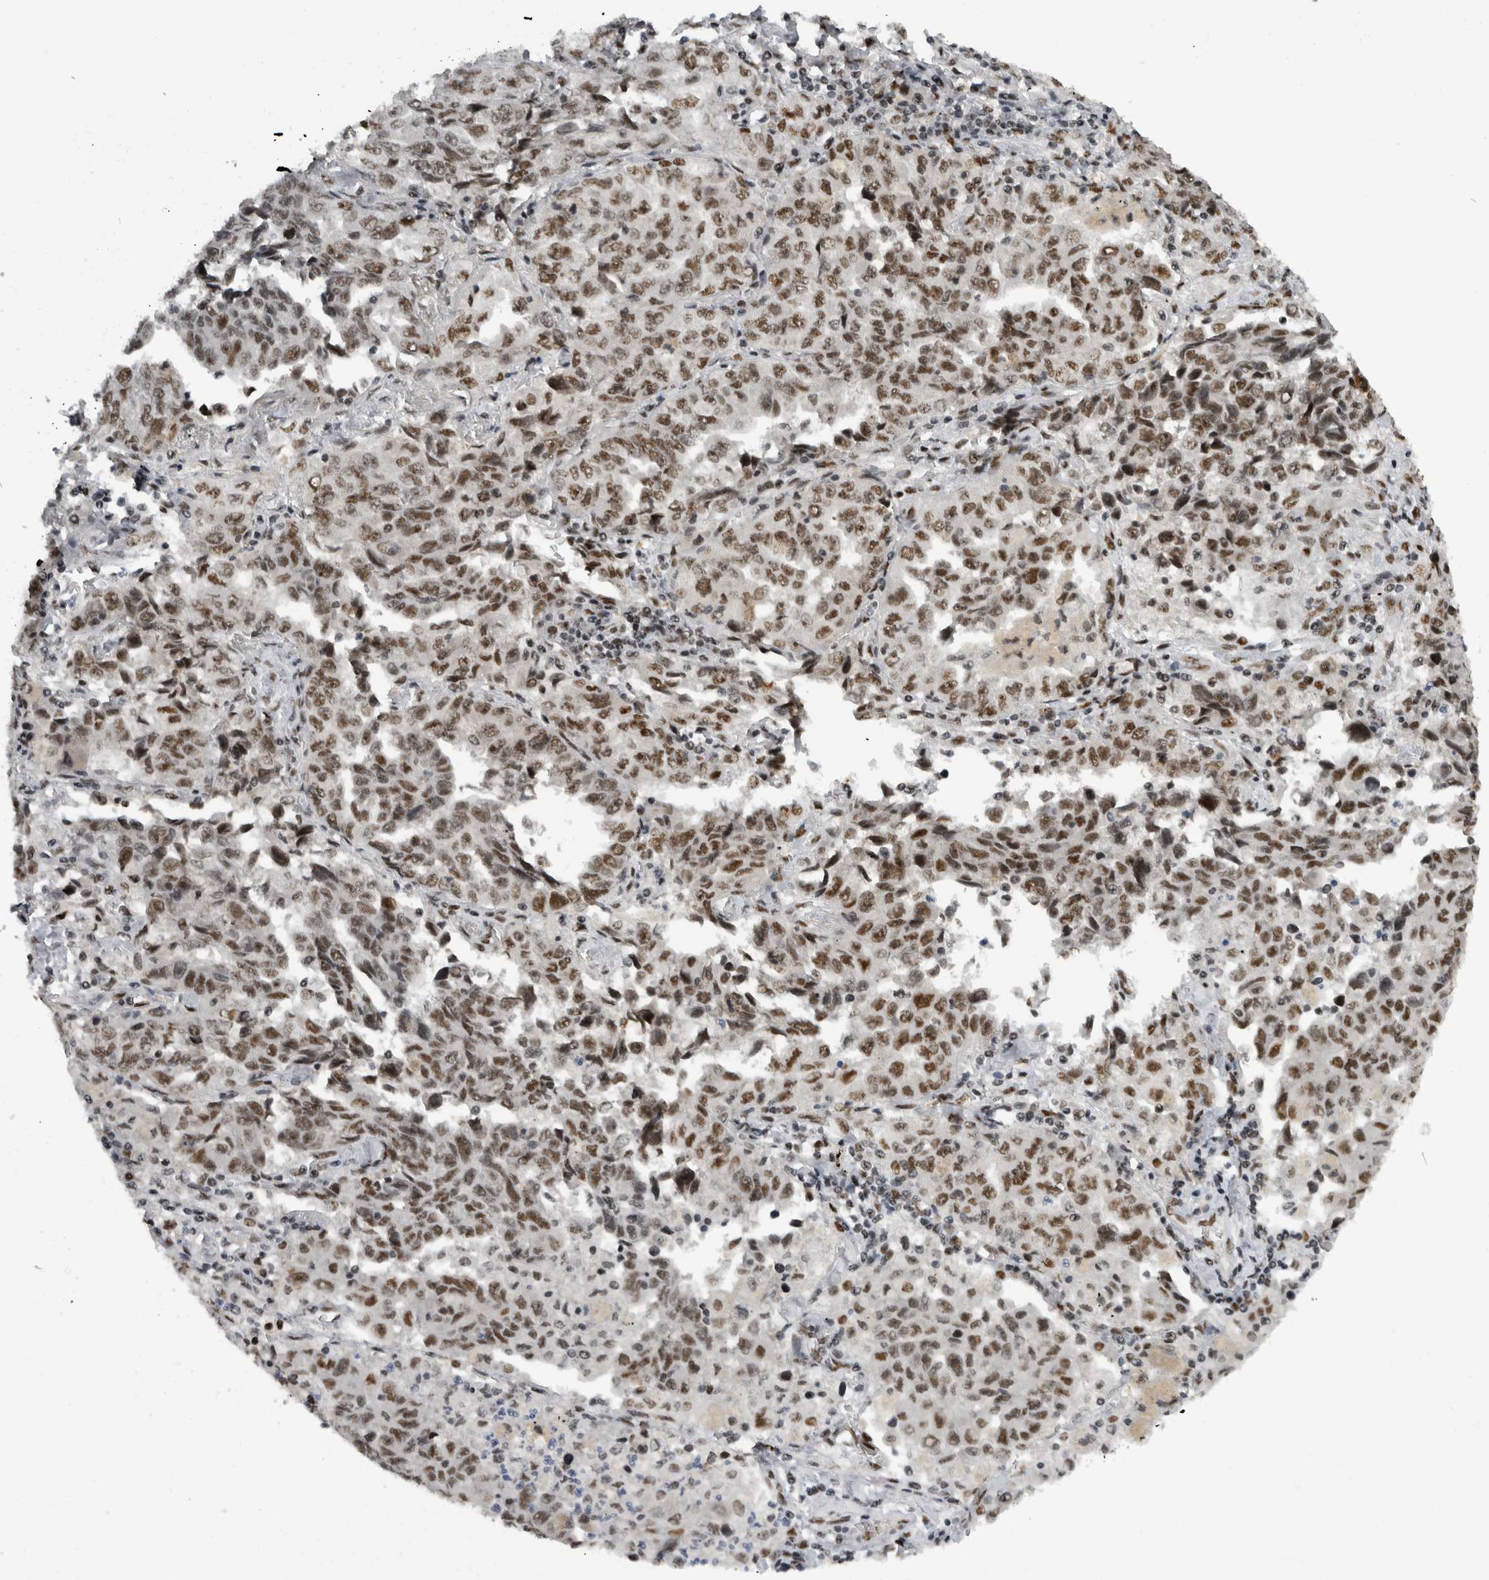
{"staining": {"intensity": "moderate", "quantity": "25%-75%", "location": "nuclear"}, "tissue": "lung cancer", "cell_type": "Tumor cells", "image_type": "cancer", "snomed": [{"axis": "morphology", "description": "Adenocarcinoma, NOS"}, {"axis": "topography", "description": "Lung"}], "caption": "The histopathology image exhibits a brown stain indicating the presence of a protein in the nuclear of tumor cells in adenocarcinoma (lung).", "gene": "ZSCAN2", "patient": {"sex": "female", "age": 51}}